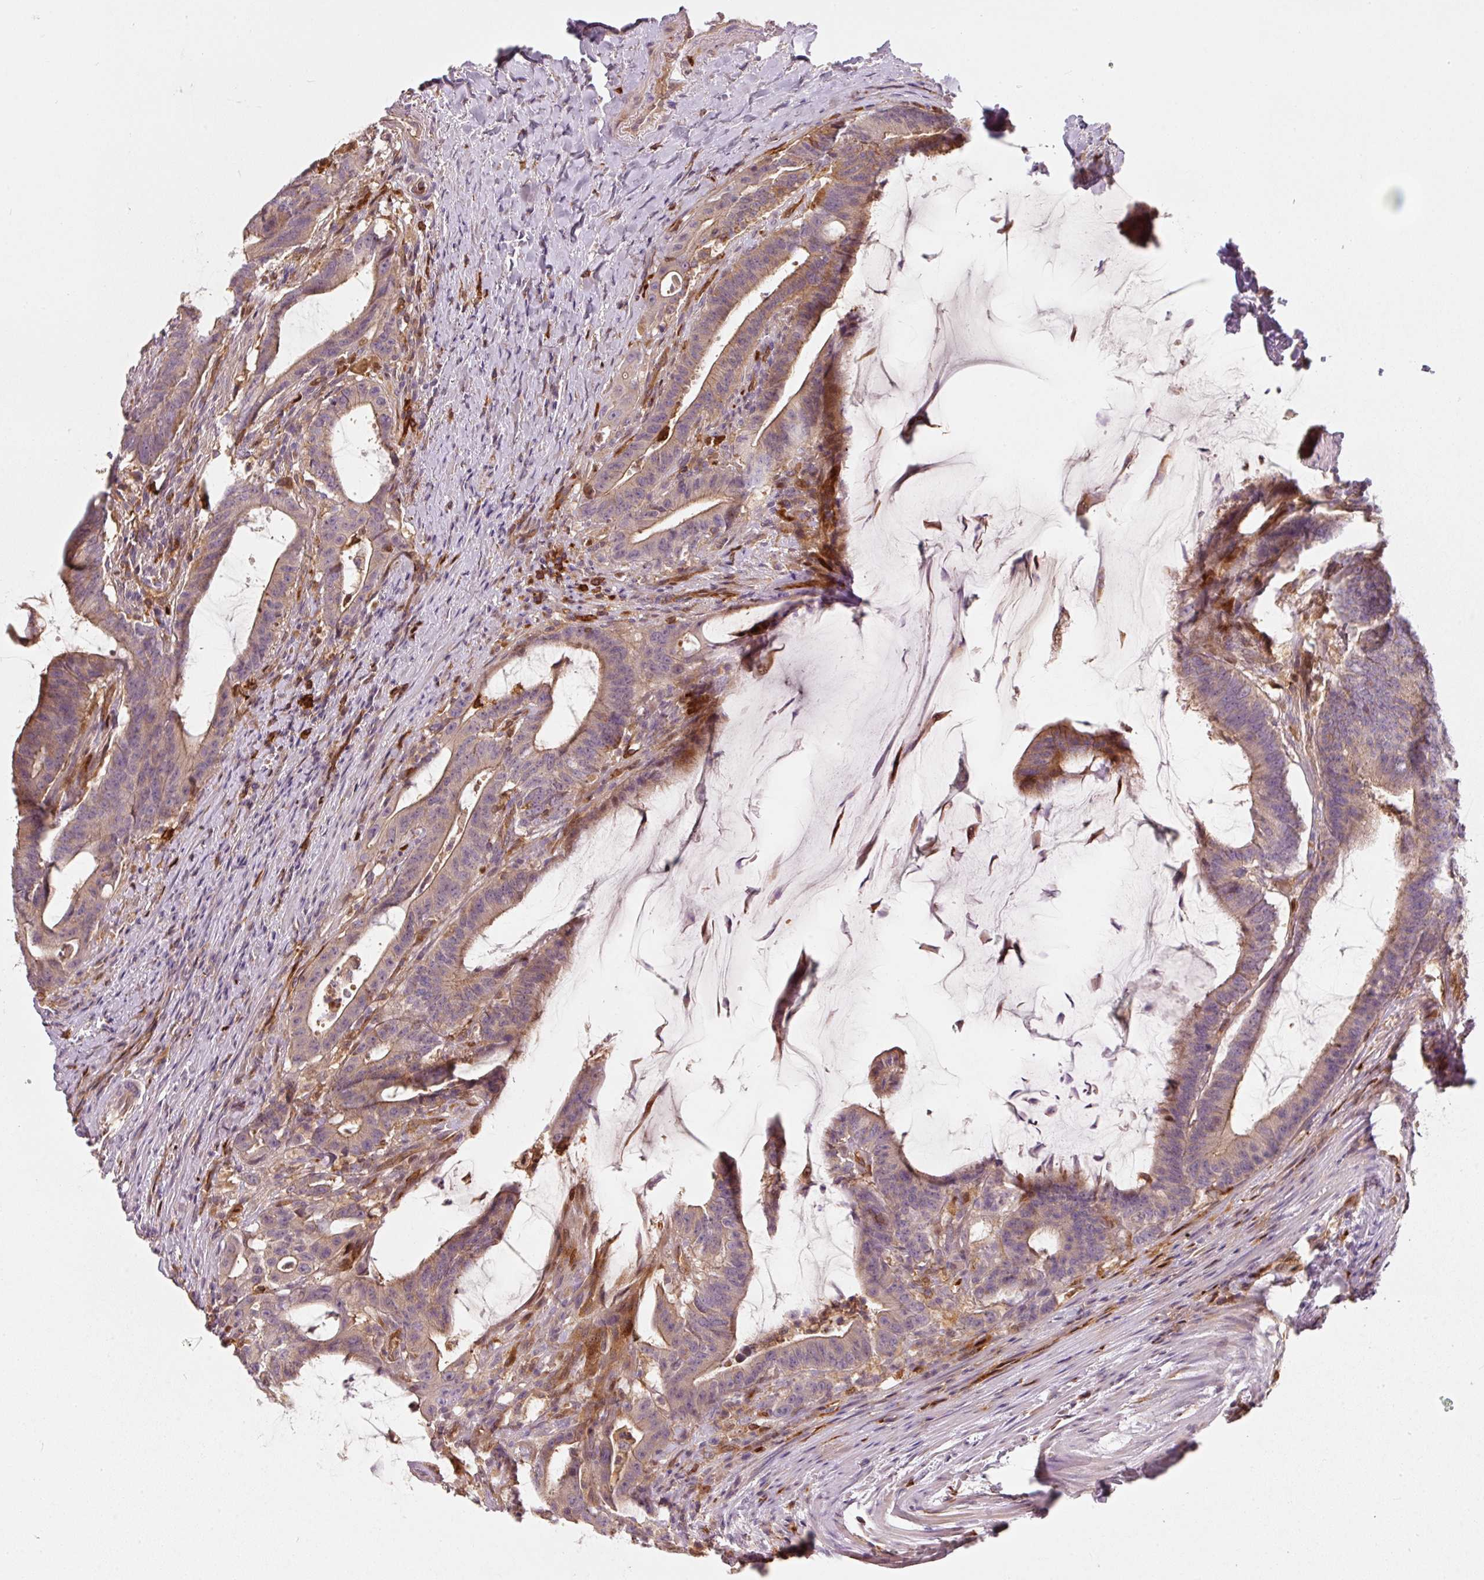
{"staining": {"intensity": "weak", "quantity": "25%-75%", "location": "cytoplasmic/membranous"}, "tissue": "colorectal cancer", "cell_type": "Tumor cells", "image_type": "cancer", "snomed": [{"axis": "morphology", "description": "Adenocarcinoma, NOS"}, {"axis": "topography", "description": "Colon"}], "caption": "The photomicrograph displays immunohistochemical staining of adenocarcinoma (colorectal). There is weak cytoplasmic/membranous expression is present in approximately 25%-75% of tumor cells. (brown staining indicates protein expression, while blue staining denotes nuclei).", "gene": "IQGAP2", "patient": {"sex": "female", "age": 43}}